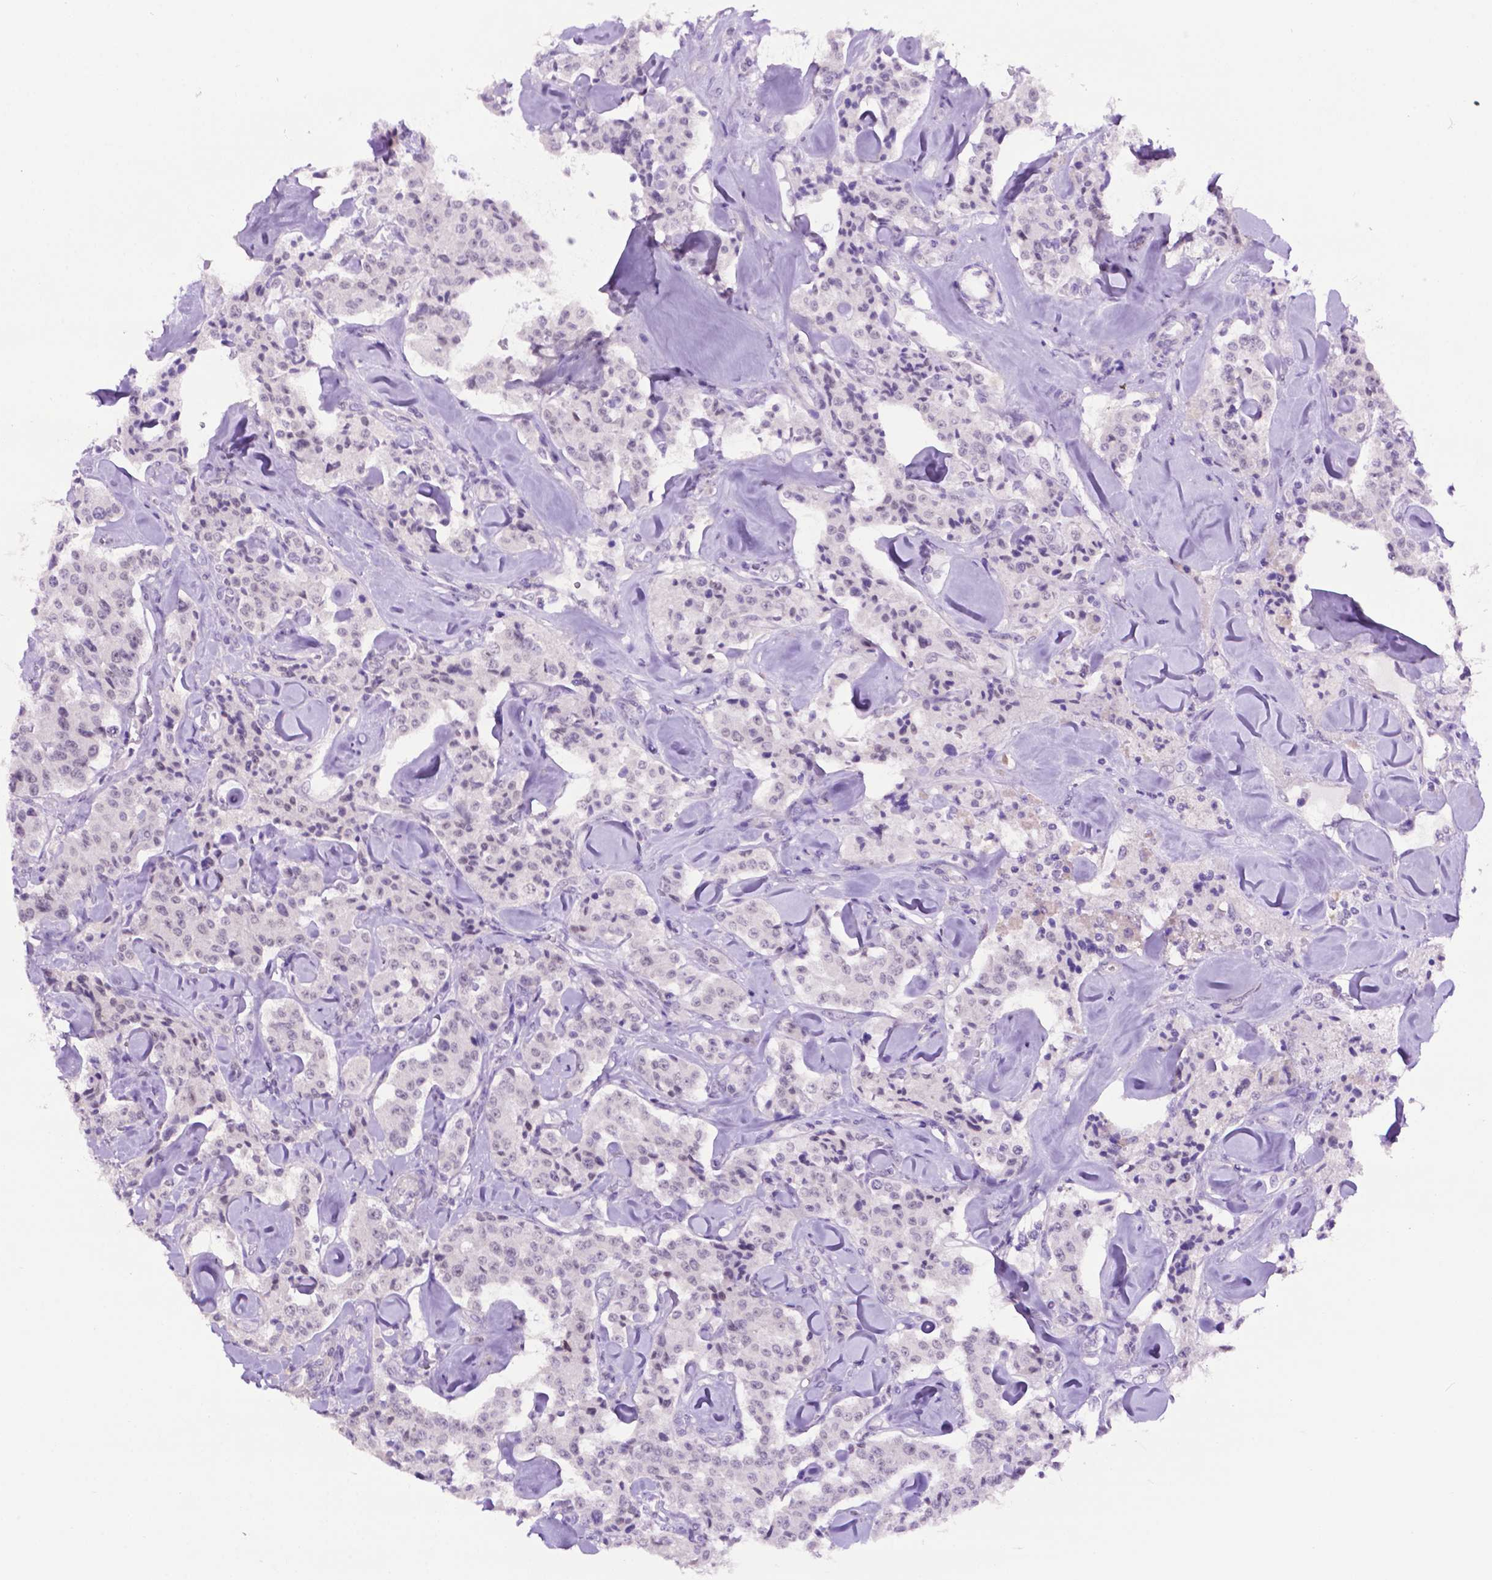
{"staining": {"intensity": "negative", "quantity": "none", "location": "none"}, "tissue": "carcinoid", "cell_type": "Tumor cells", "image_type": "cancer", "snomed": [{"axis": "morphology", "description": "Carcinoid, malignant, NOS"}, {"axis": "topography", "description": "Pancreas"}], "caption": "The photomicrograph demonstrates no staining of tumor cells in carcinoid.", "gene": "TACSTD2", "patient": {"sex": "male", "age": 41}}